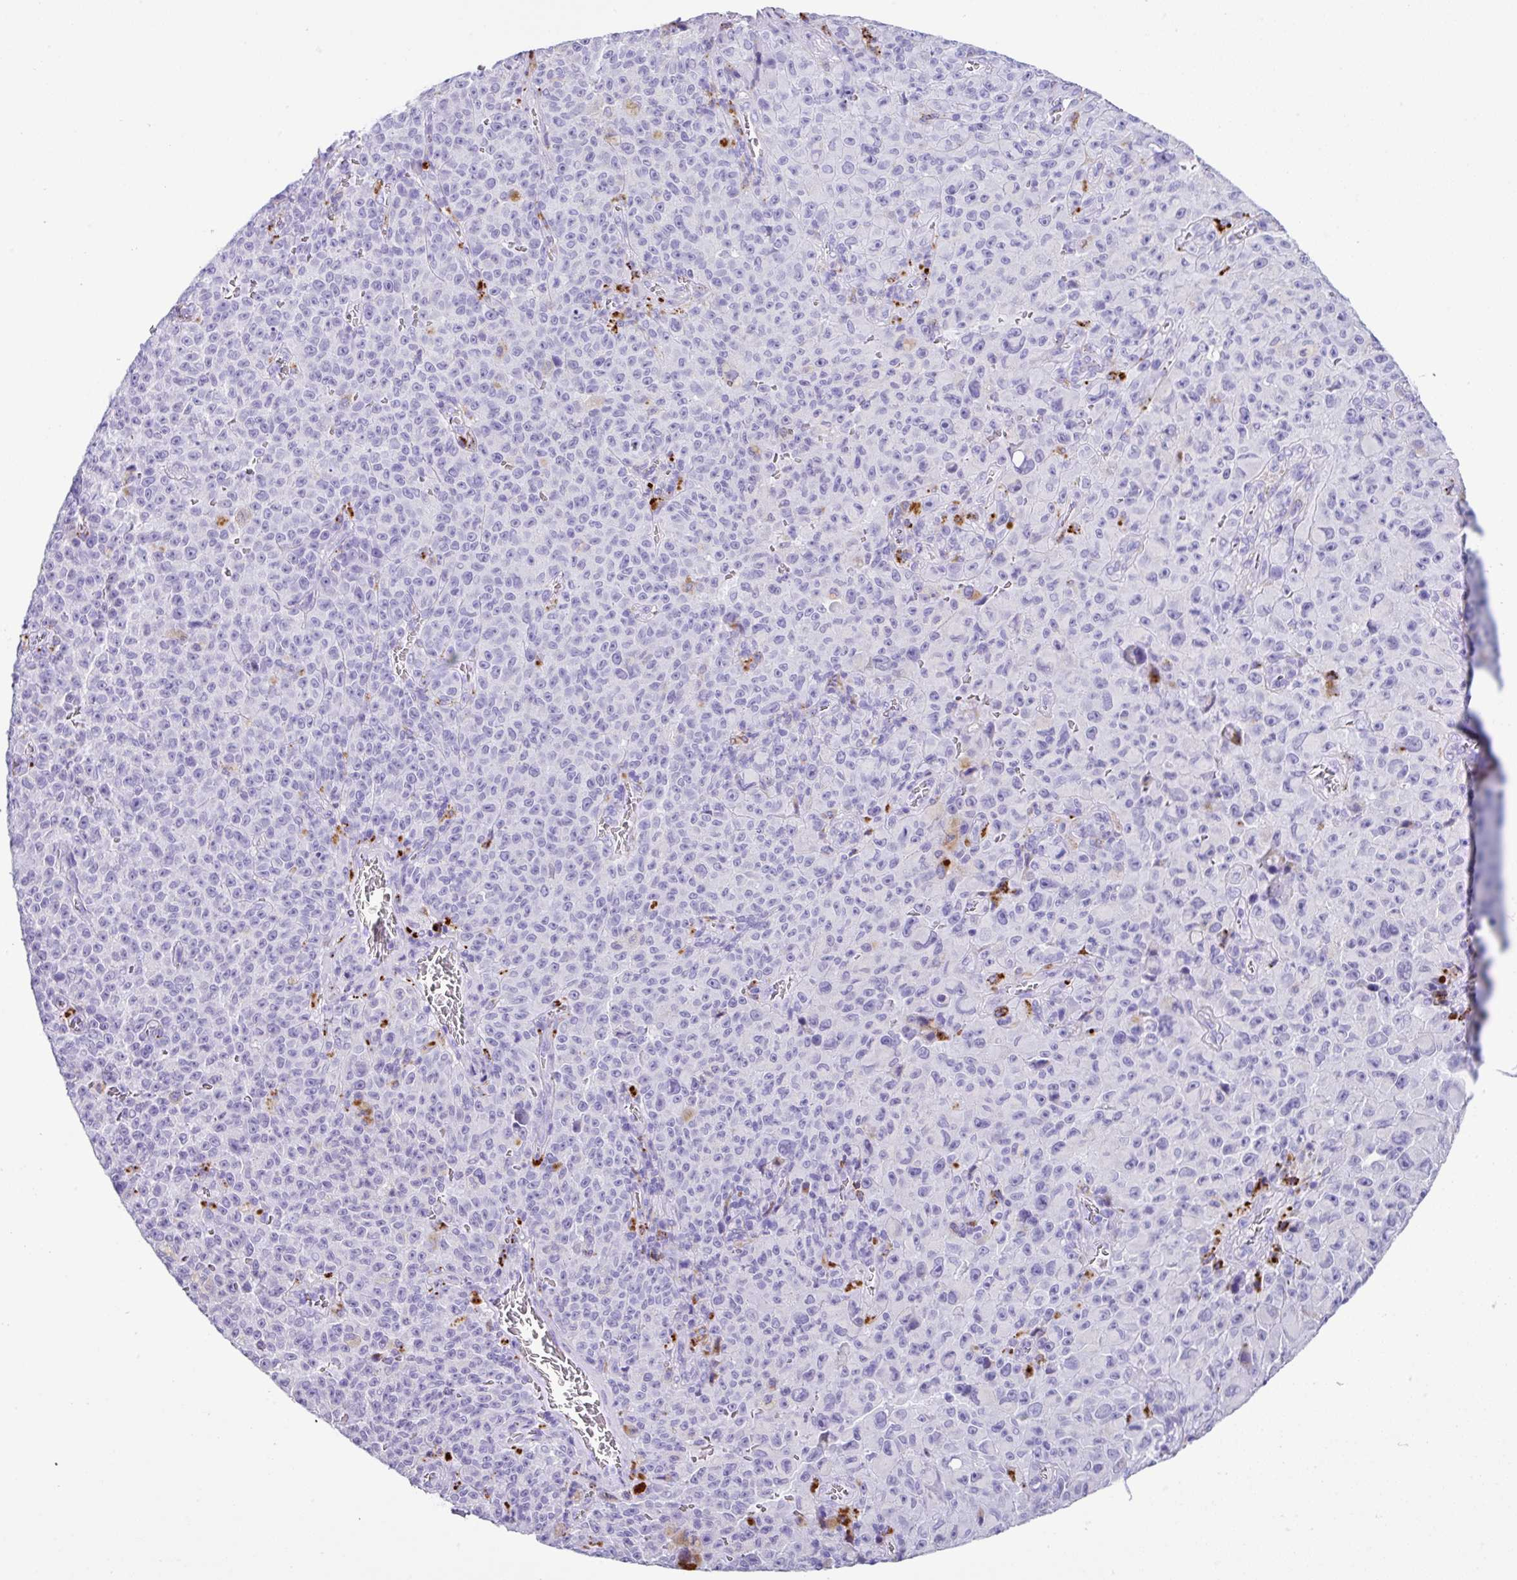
{"staining": {"intensity": "negative", "quantity": "none", "location": "none"}, "tissue": "melanoma", "cell_type": "Tumor cells", "image_type": "cancer", "snomed": [{"axis": "morphology", "description": "Malignant melanoma, NOS"}, {"axis": "topography", "description": "Skin"}], "caption": "High magnification brightfield microscopy of melanoma stained with DAB (brown) and counterstained with hematoxylin (blue): tumor cells show no significant staining.", "gene": "ZG16", "patient": {"sex": "female", "age": 82}}